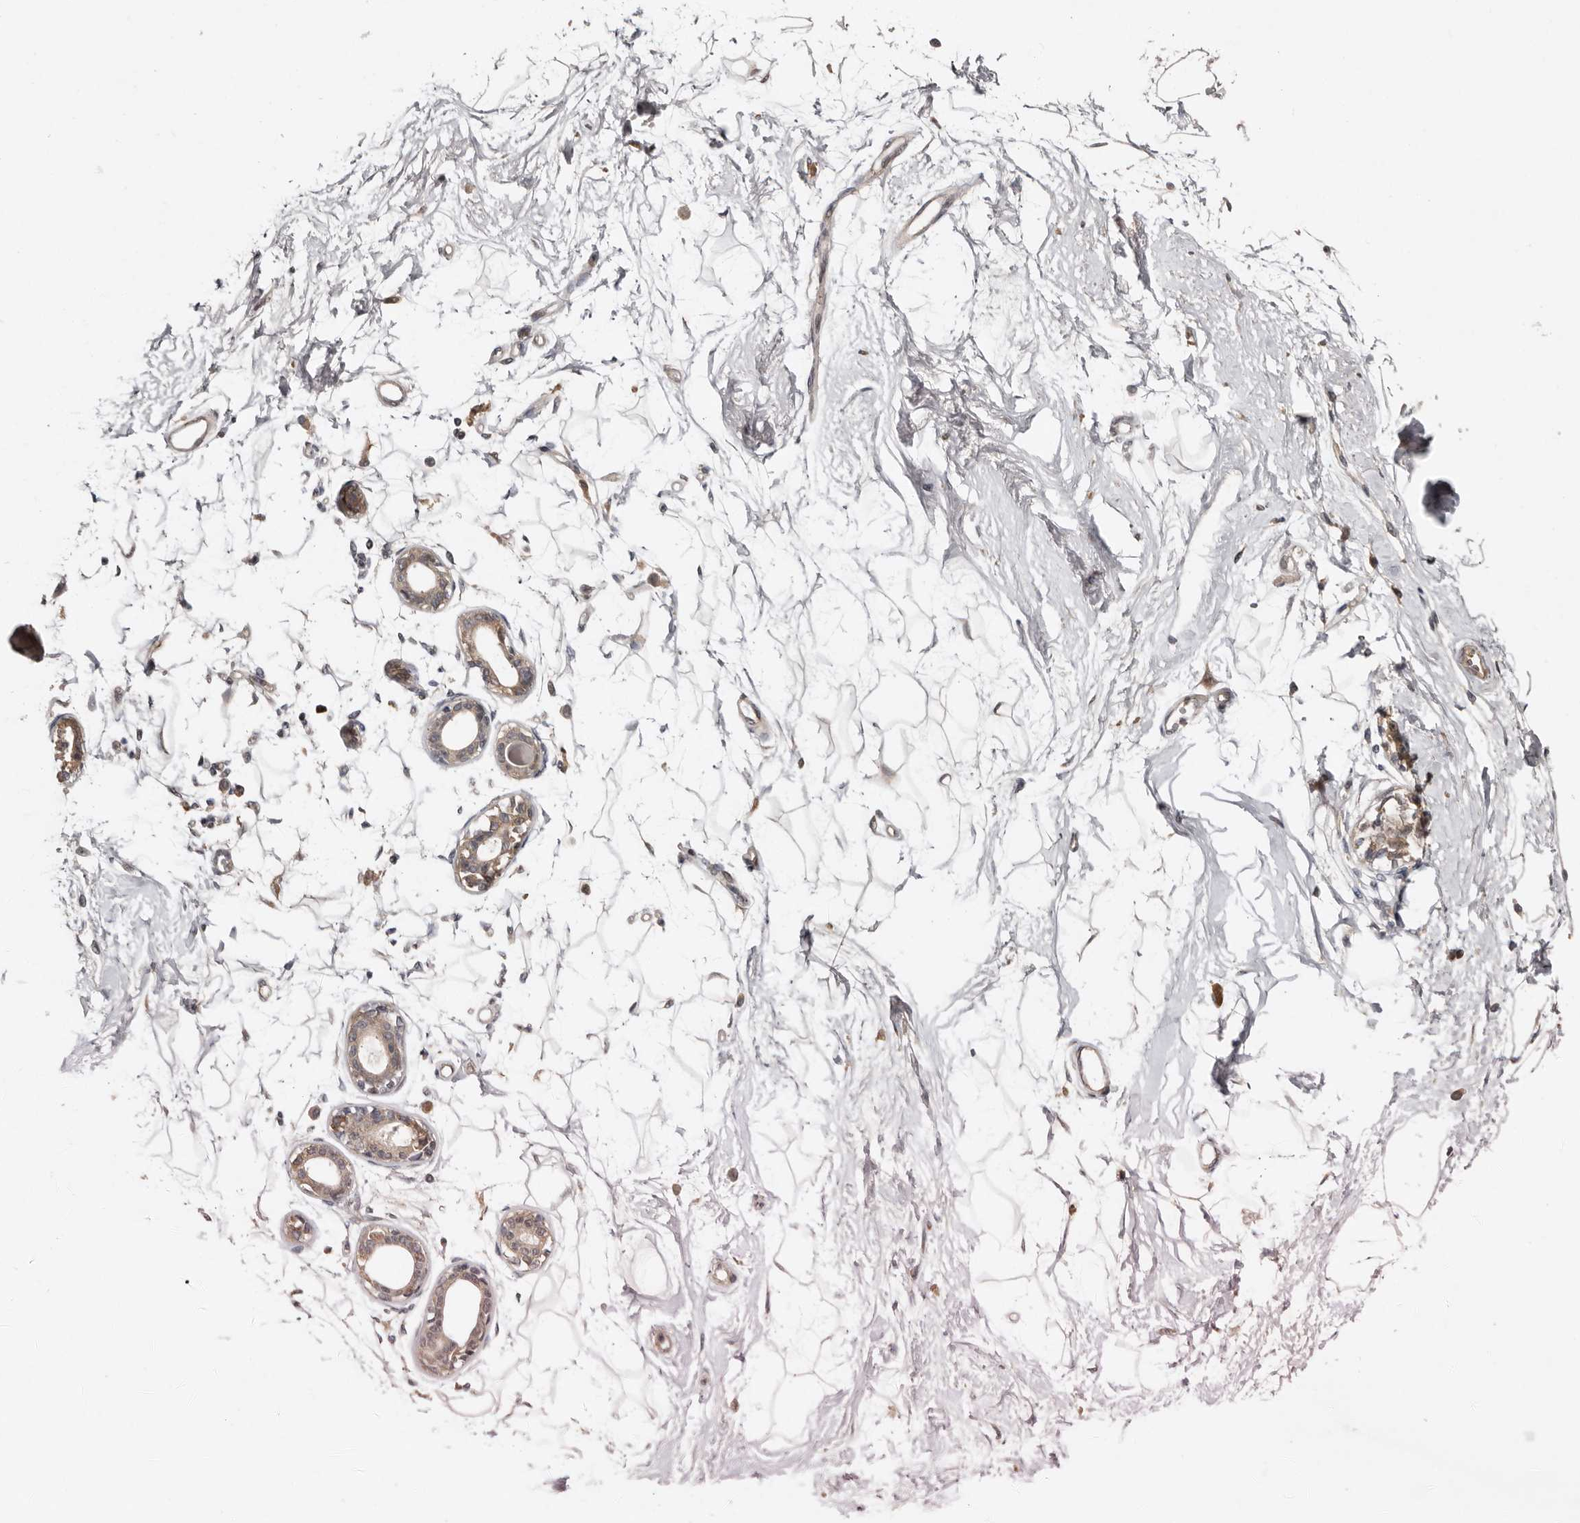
{"staining": {"intensity": "negative", "quantity": "none", "location": "none"}, "tissue": "breast", "cell_type": "Adipocytes", "image_type": "normal", "snomed": [{"axis": "morphology", "description": "Normal tissue, NOS"}, {"axis": "topography", "description": "Breast"}], "caption": "The image exhibits no significant expression in adipocytes of breast.", "gene": "CHML", "patient": {"sex": "female", "age": 45}}